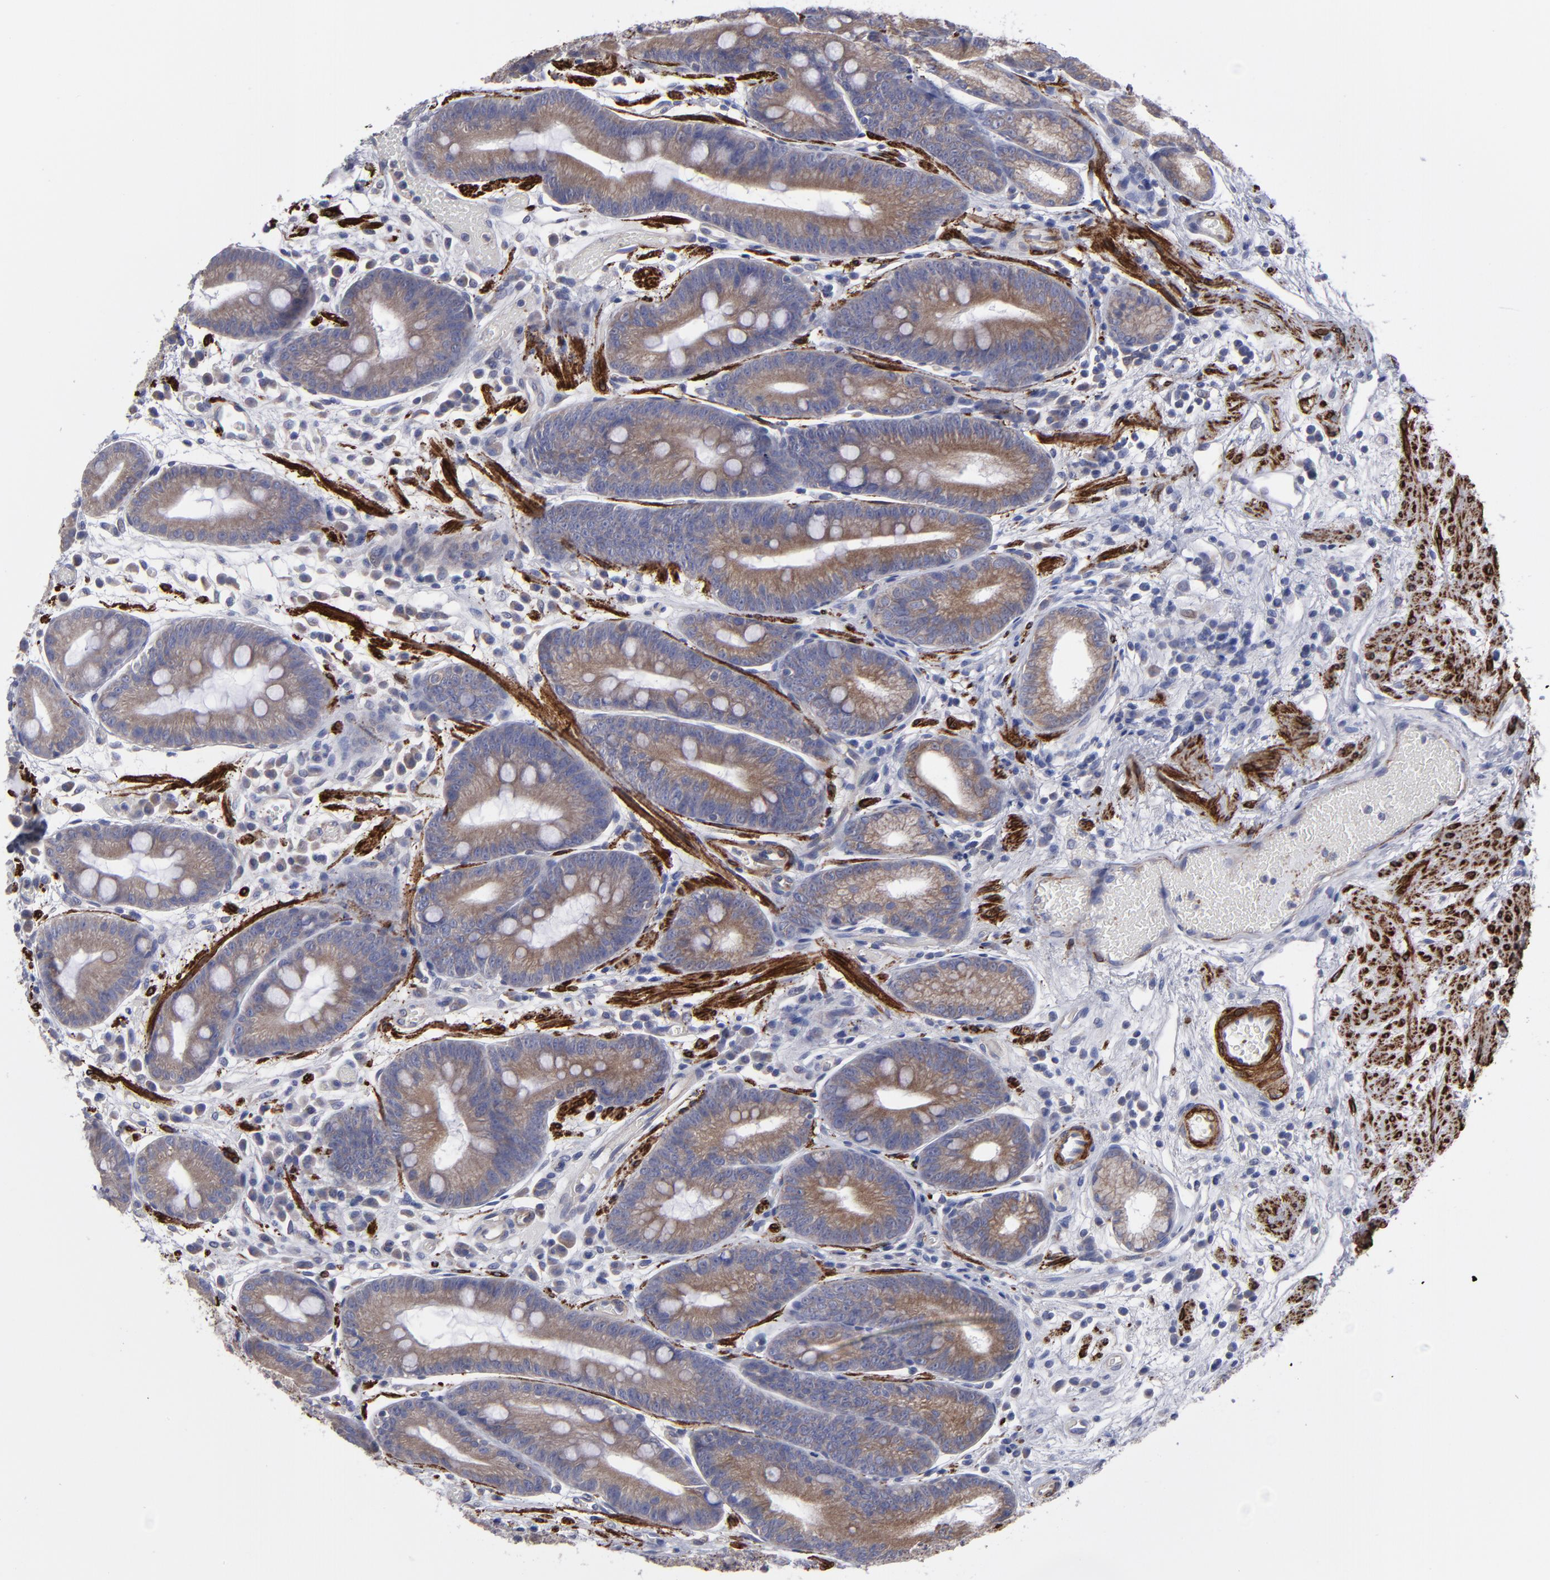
{"staining": {"intensity": "moderate", "quantity": ">75%", "location": "cytoplasmic/membranous"}, "tissue": "stomach", "cell_type": "Glandular cells", "image_type": "normal", "snomed": [{"axis": "morphology", "description": "Normal tissue, NOS"}, {"axis": "morphology", "description": "Inflammation, NOS"}, {"axis": "topography", "description": "Stomach, lower"}], "caption": "Immunohistochemistry photomicrograph of unremarkable human stomach stained for a protein (brown), which shows medium levels of moderate cytoplasmic/membranous positivity in about >75% of glandular cells.", "gene": "SLMAP", "patient": {"sex": "male", "age": 59}}